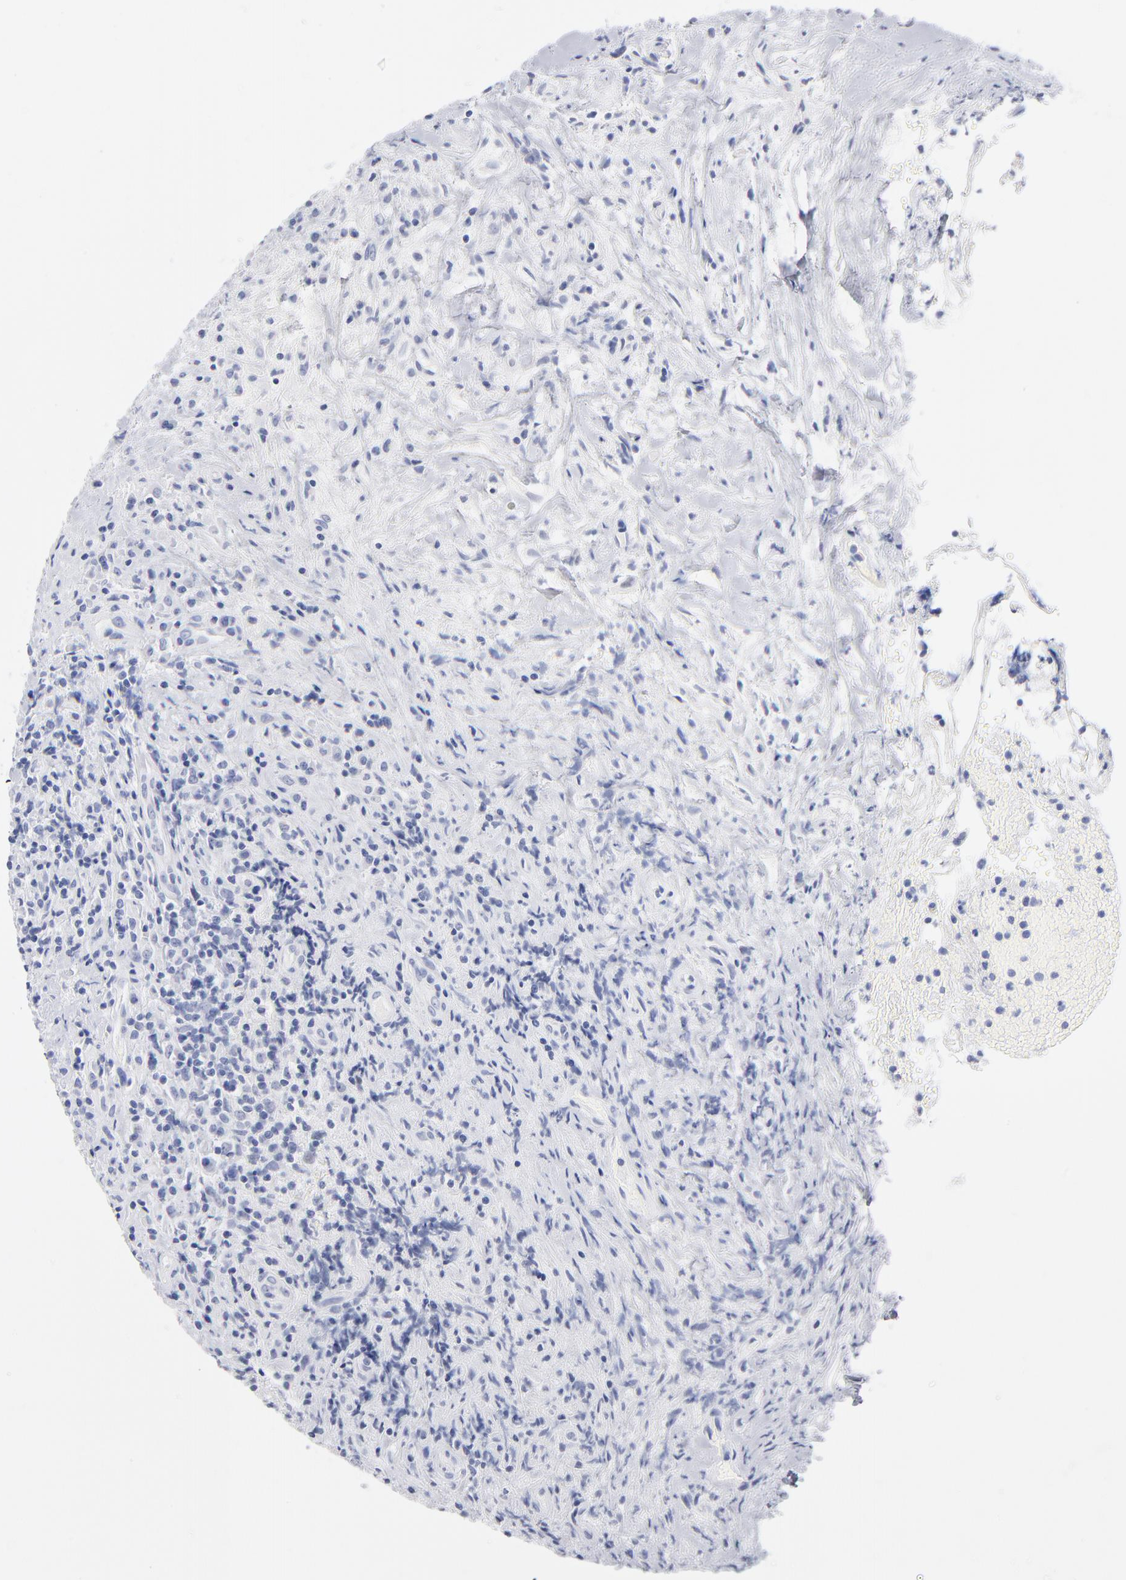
{"staining": {"intensity": "negative", "quantity": "none", "location": "none"}, "tissue": "lymphoma", "cell_type": "Tumor cells", "image_type": "cancer", "snomed": [{"axis": "morphology", "description": "Hodgkin's disease, NOS"}, {"axis": "topography", "description": "Lymph node"}], "caption": "DAB (3,3'-diaminobenzidine) immunohistochemical staining of lymphoma exhibits no significant positivity in tumor cells.", "gene": "KHNYN", "patient": {"sex": "female", "age": 25}}